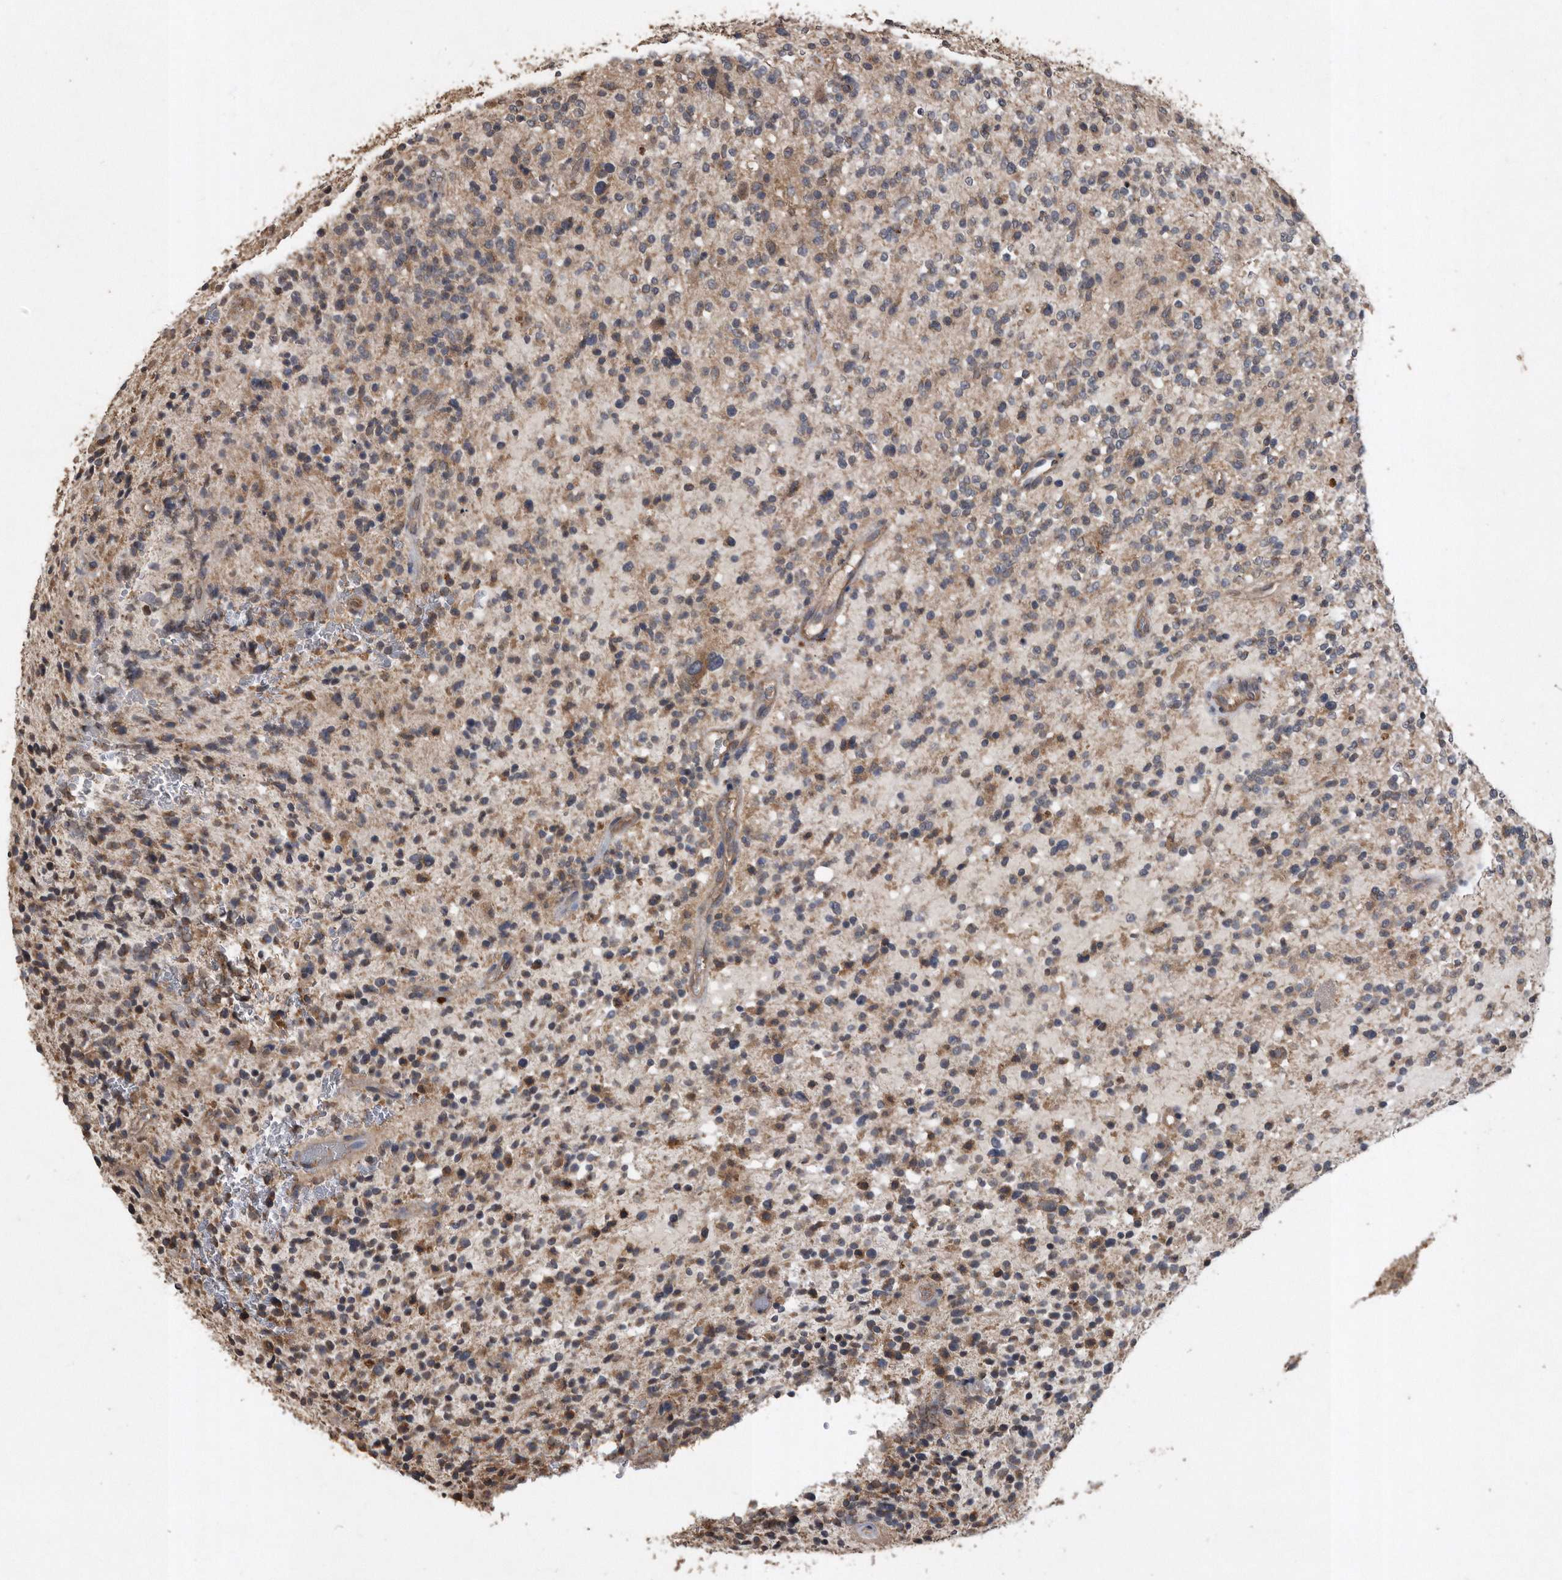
{"staining": {"intensity": "moderate", "quantity": "25%-75%", "location": "cytoplasmic/membranous"}, "tissue": "glioma", "cell_type": "Tumor cells", "image_type": "cancer", "snomed": [{"axis": "morphology", "description": "Glioma, malignant, High grade"}, {"axis": "topography", "description": "Brain"}], "caption": "The immunohistochemical stain labels moderate cytoplasmic/membranous staining in tumor cells of malignant glioma (high-grade) tissue. The protein of interest is stained brown, and the nuclei are stained in blue (DAB (3,3'-diaminobenzidine) IHC with brightfield microscopy, high magnification).", "gene": "NRBP1", "patient": {"sex": "male", "age": 48}}